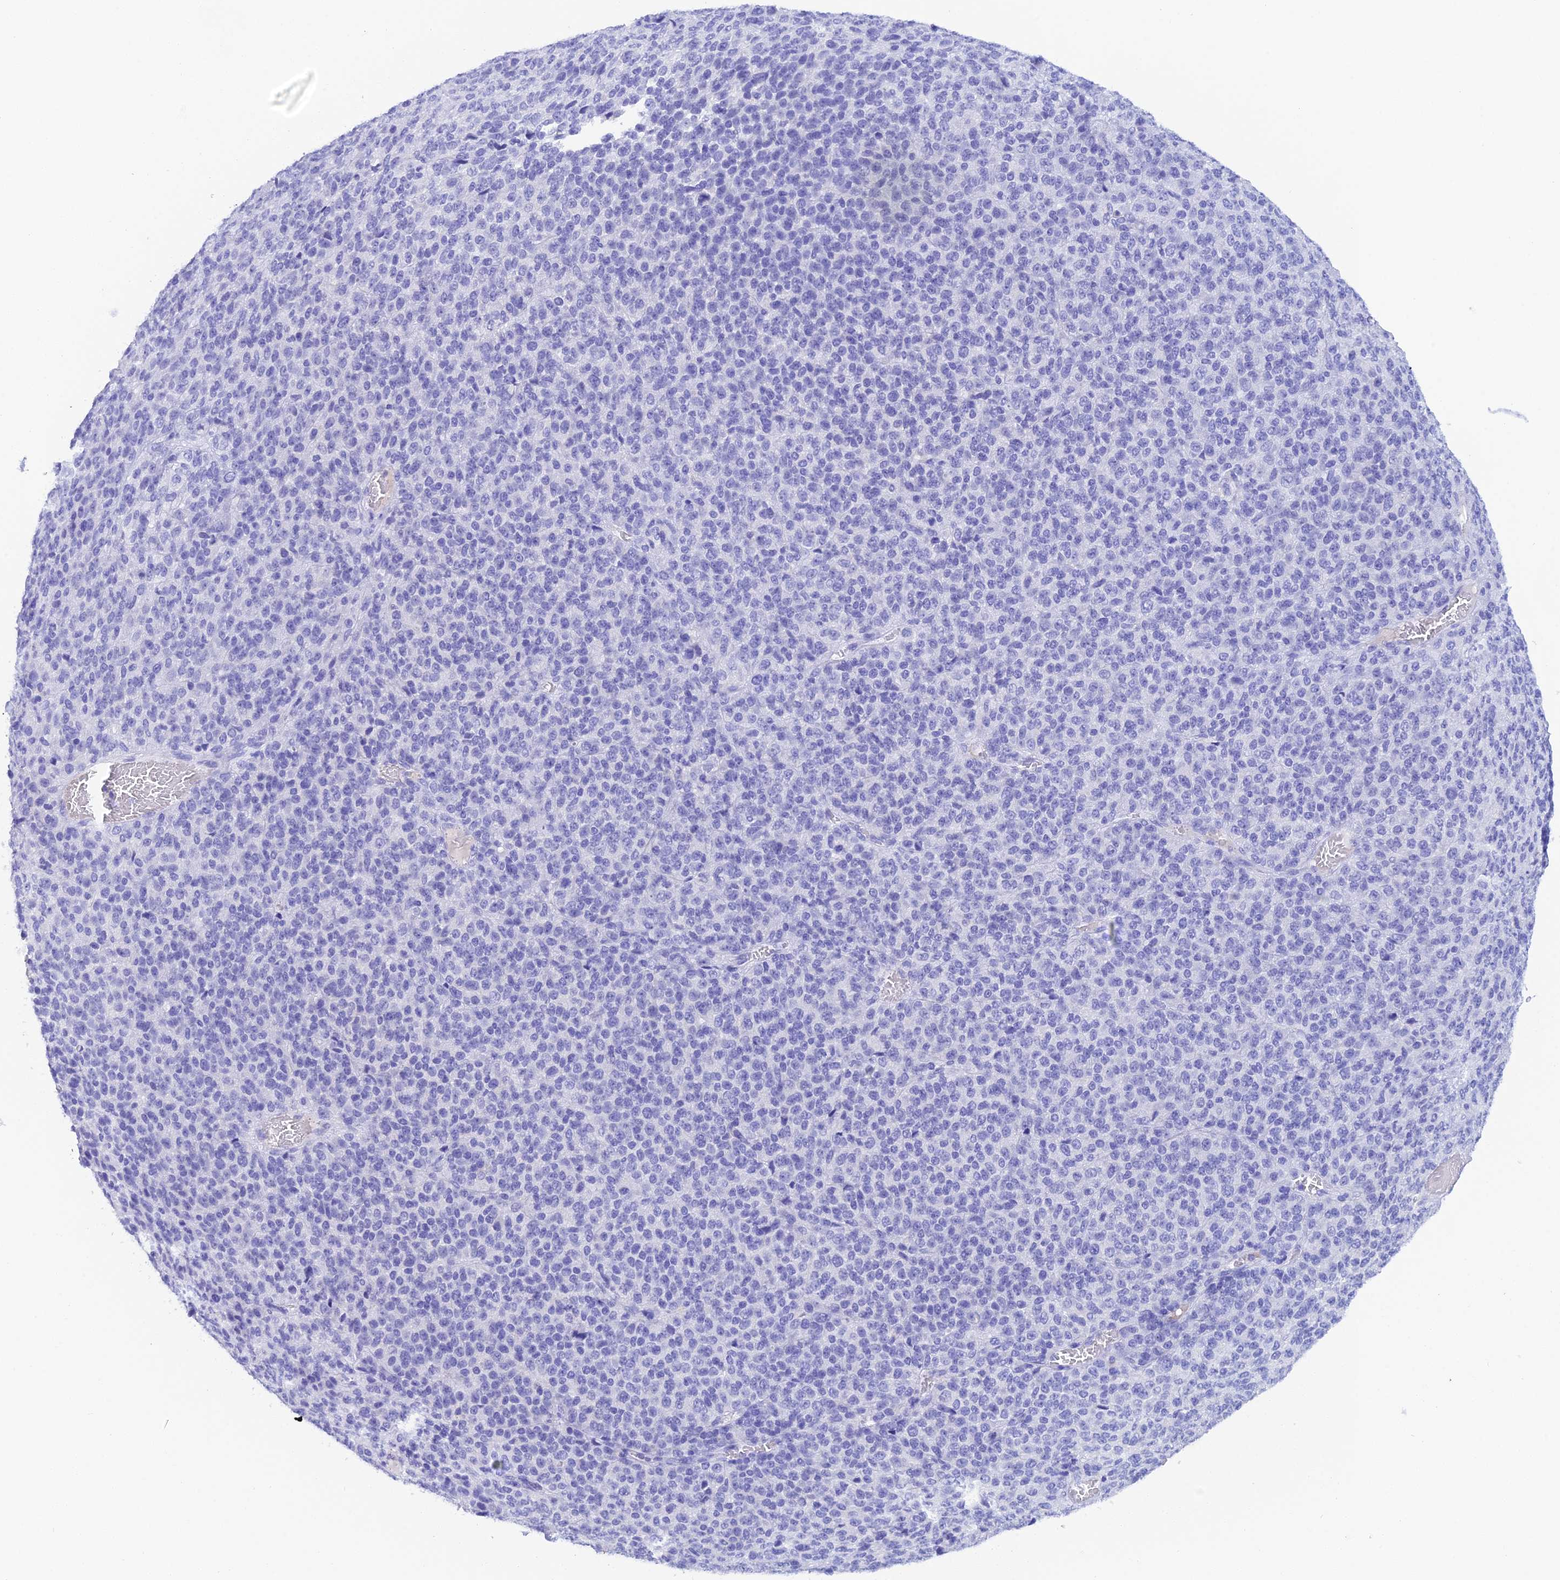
{"staining": {"intensity": "negative", "quantity": "none", "location": "none"}, "tissue": "melanoma", "cell_type": "Tumor cells", "image_type": "cancer", "snomed": [{"axis": "morphology", "description": "Malignant melanoma, Metastatic site"}, {"axis": "topography", "description": "Brain"}], "caption": "Immunohistochemistry of human melanoma reveals no expression in tumor cells.", "gene": "REG1A", "patient": {"sex": "female", "age": 56}}